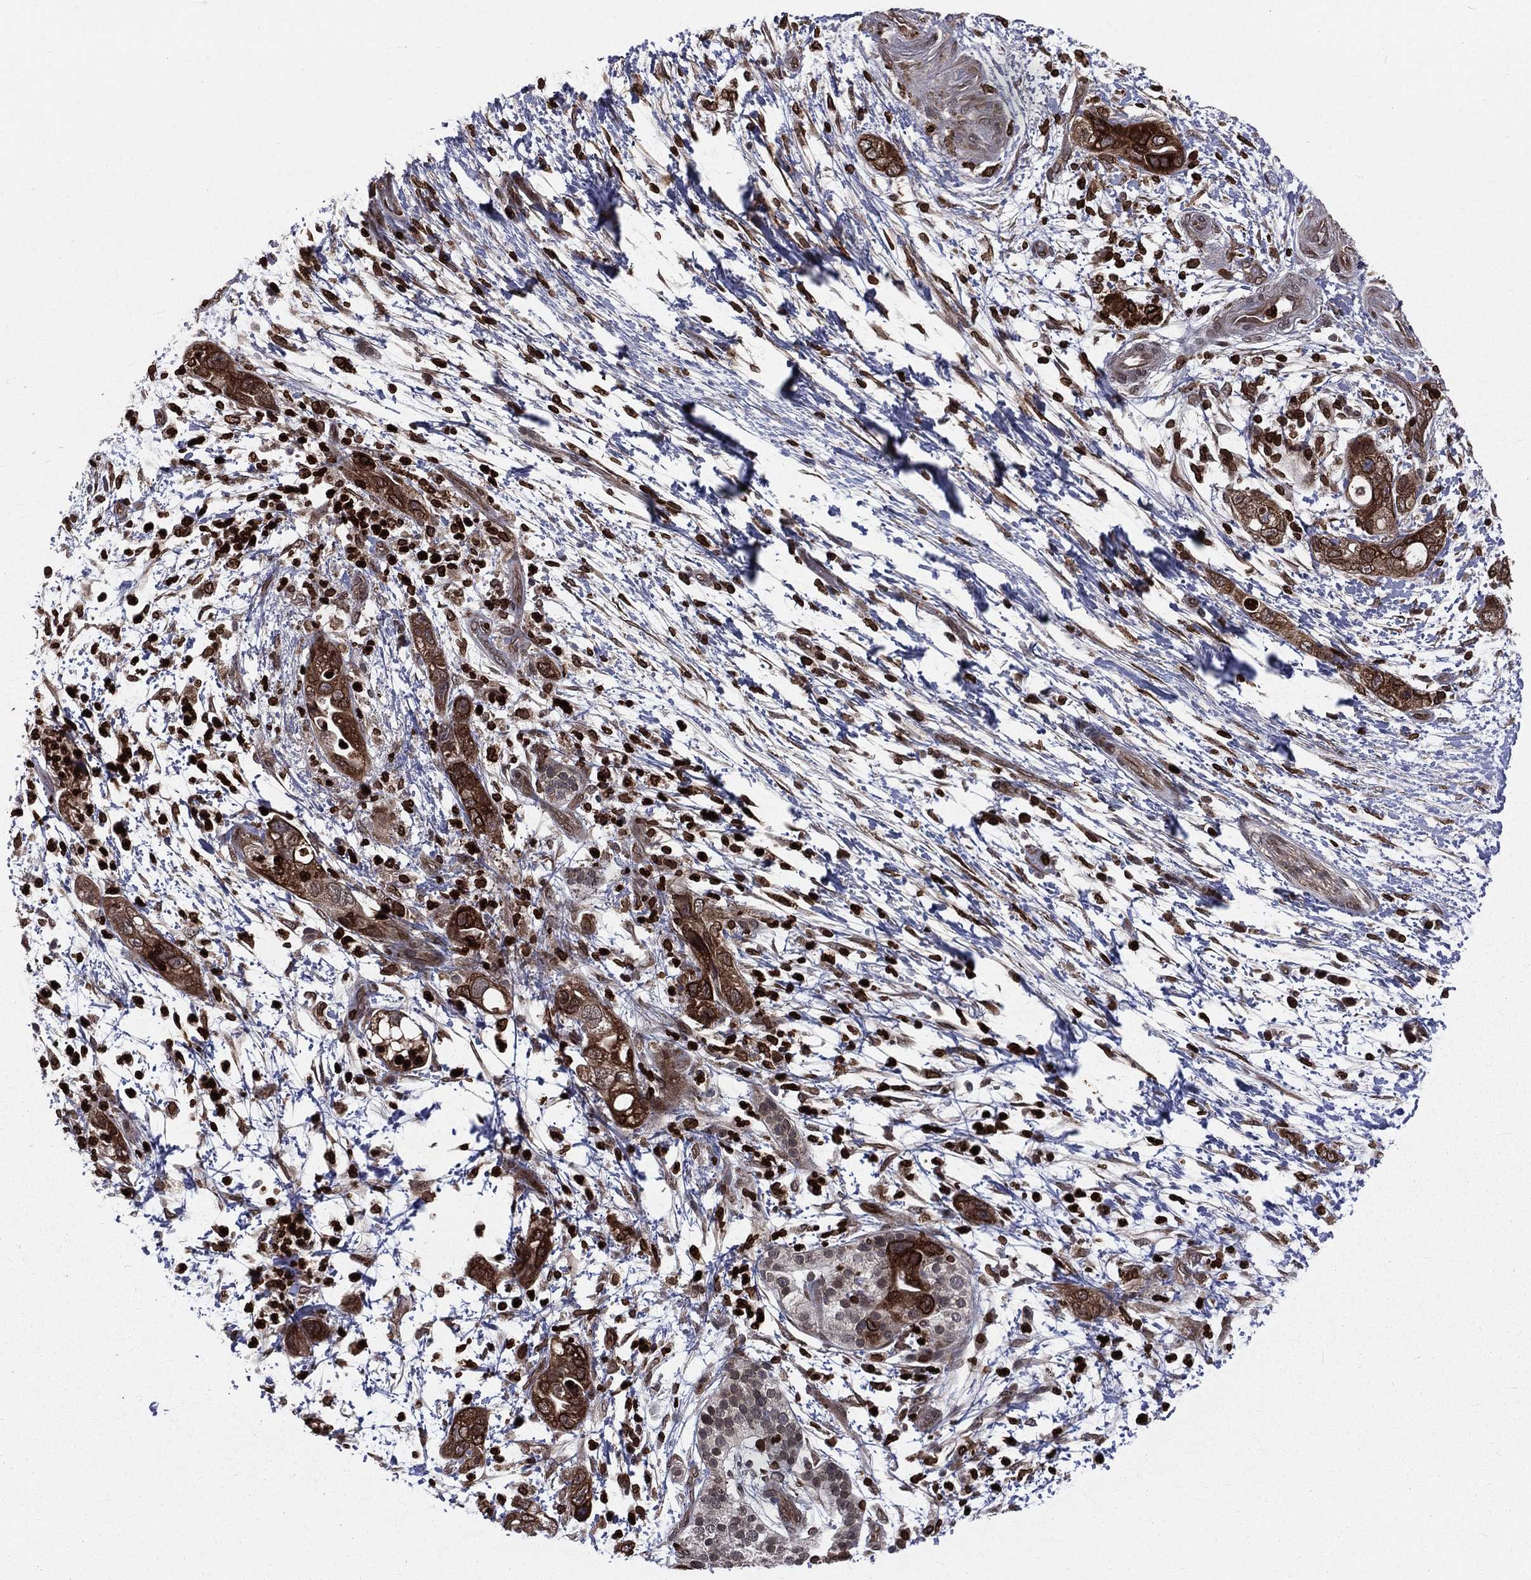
{"staining": {"intensity": "strong", "quantity": "<25%", "location": "cytoplasmic/membranous"}, "tissue": "pancreatic cancer", "cell_type": "Tumor cells", "image_type": "cancer", "snomed": [{"axis": "morphology", "description": "Adenocarcinoma, NOS"}, {"axis": "topography", "description": "Pancreas"}], "caption": "Adenocarcinoma (pancreatic) stained for a protein (brown) exhibits strong cytoplasmic/membranous positive staining in about <25% of tumor cells.", "gene": "LBR", "patient": {"sex": "female", "age": 72}}